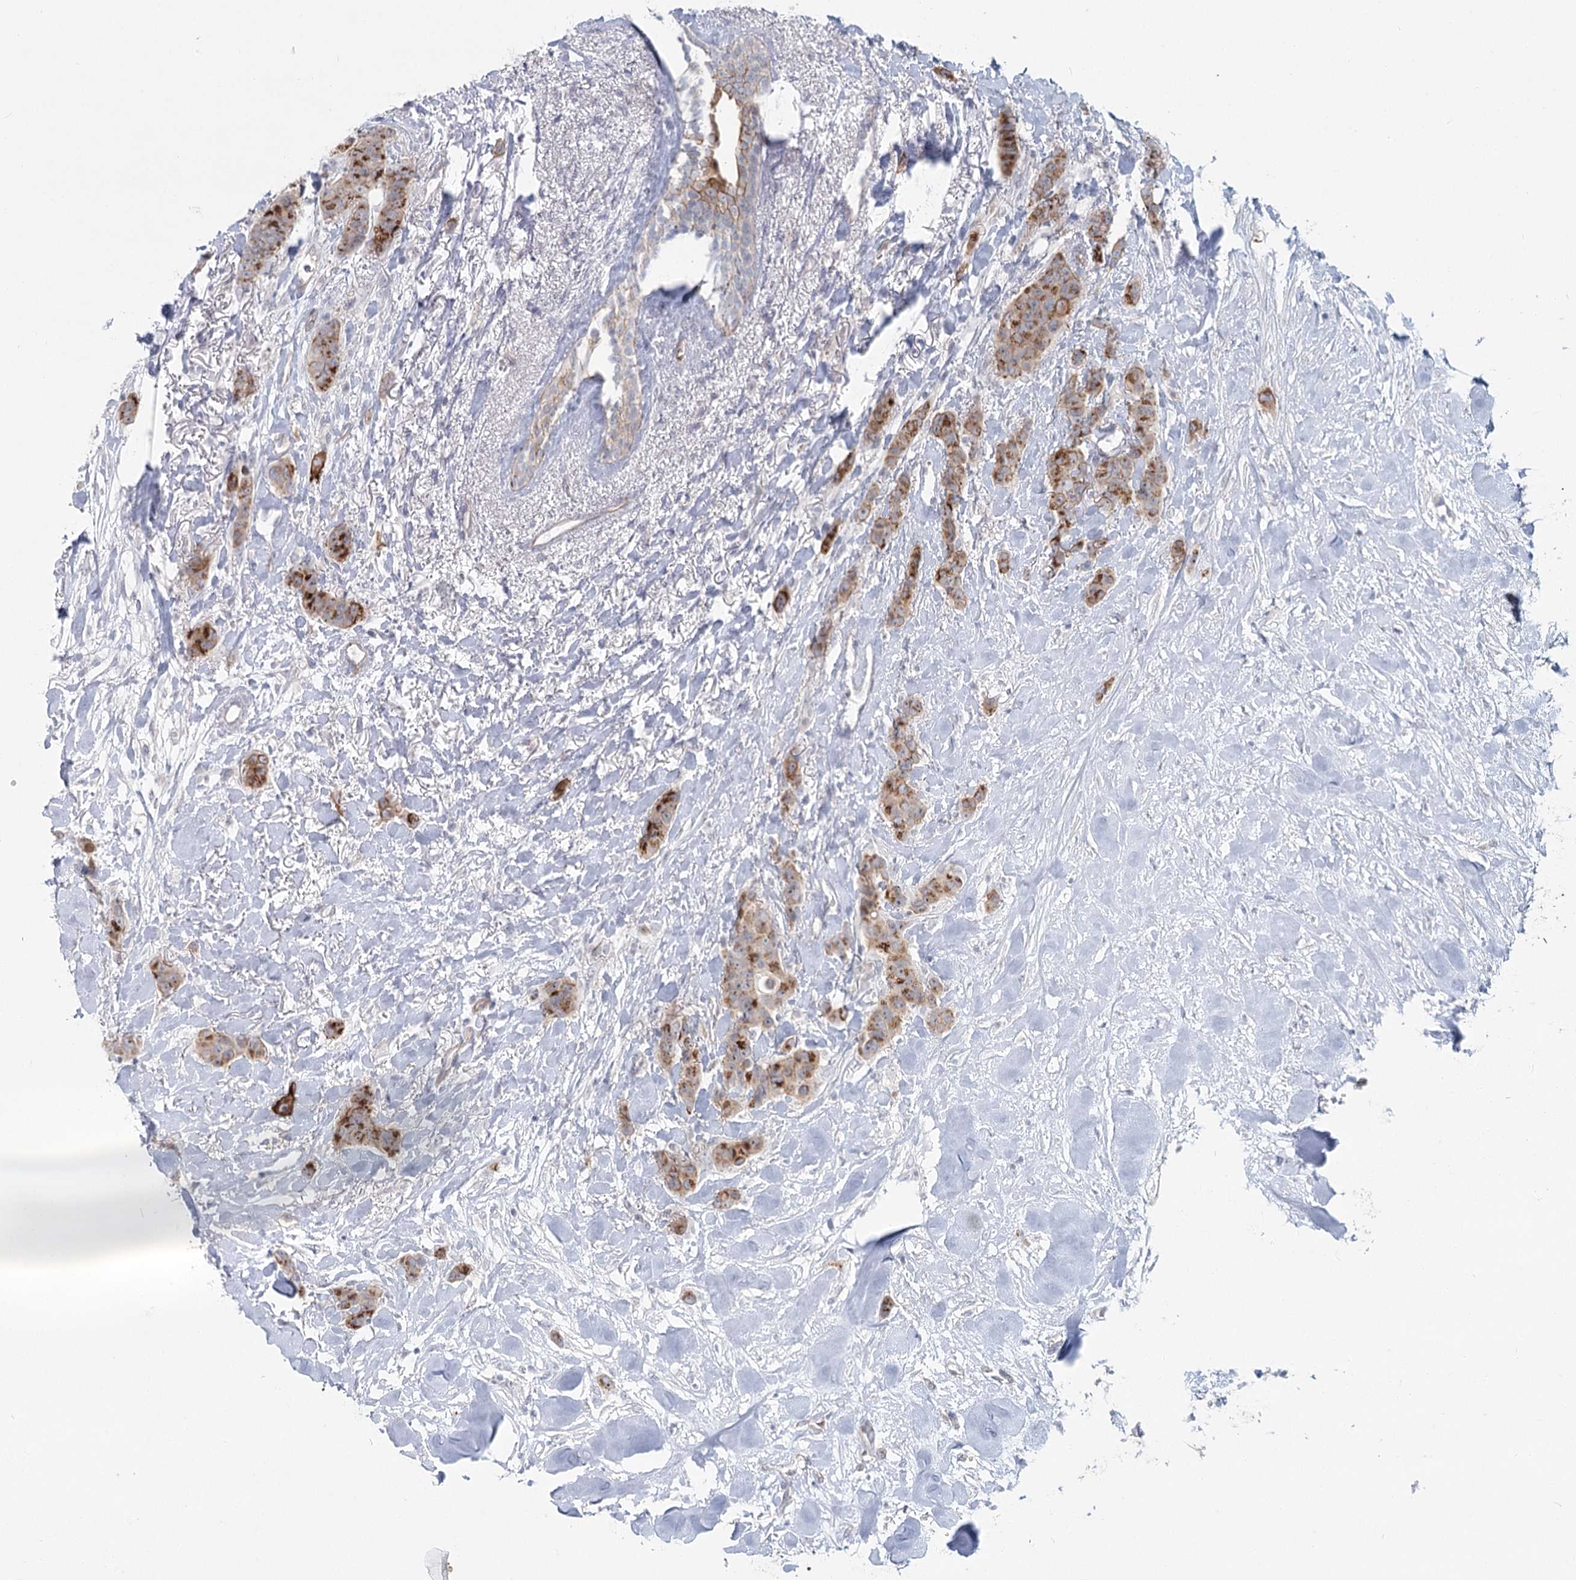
{"staining": {"intensity": "strong", "quantity": "25%-75%", "location": "cytoplasmic/membranous"}, "tissue": "breast cancer", "cell_type": "Tumor cells", "image_type": "cancer", "snomed": [{"axis": "morphology", "description": "Duct carcinoma"}, {"axis": "topography", "description": "Breast"}], "caption": "Immunohistochemical staining of breast cancer exhibits strong cytoplasmic/membranous protein positivity in approximately 25%-75% of tumor cells.", "gene": "ABHD8", "patient": {"sex": "female", "age": 40}}